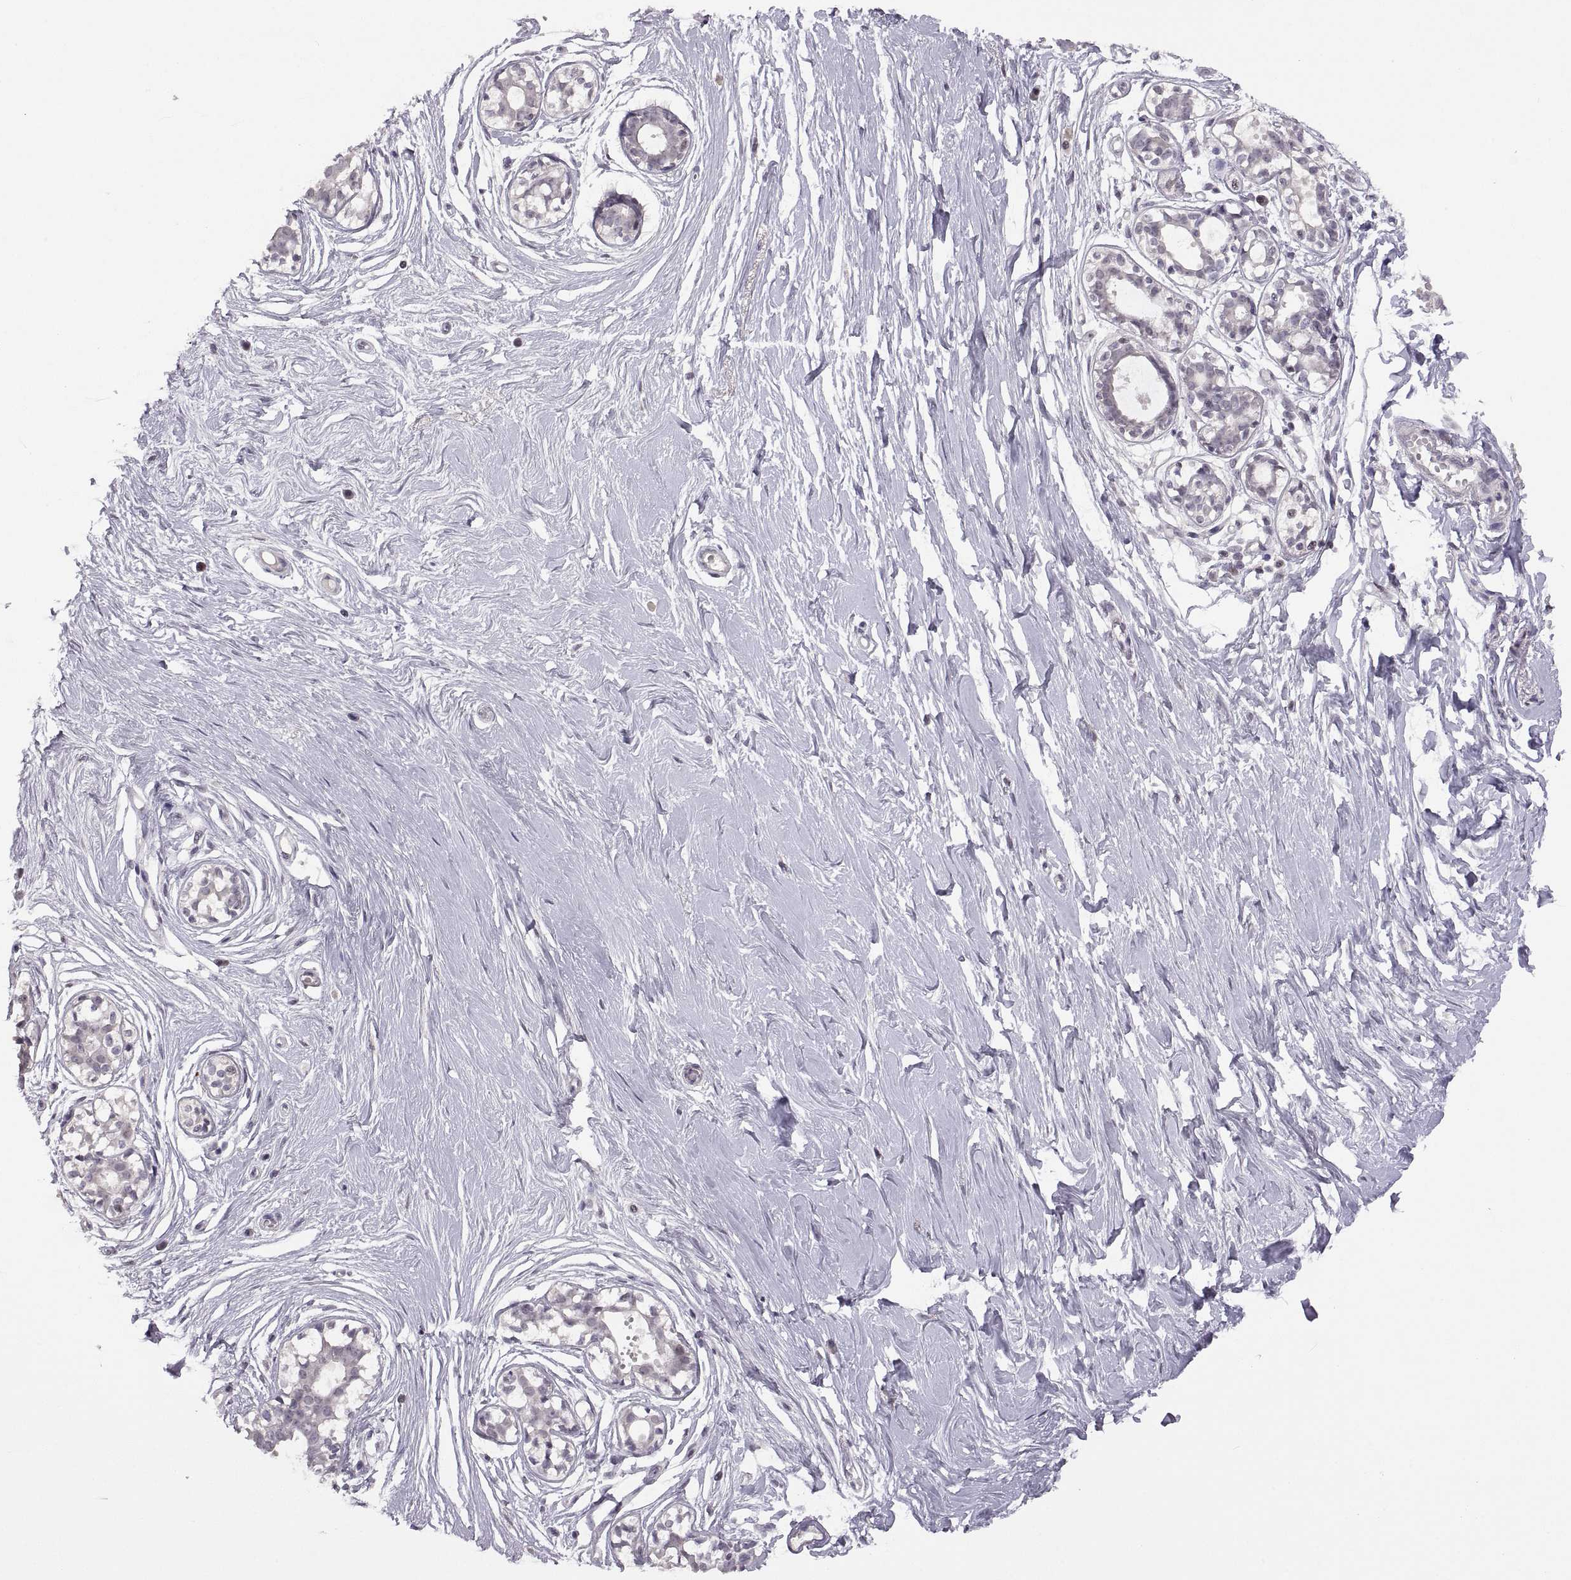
{"staining": {"intensity": "negative", "quantity": "none", "location": "none"}, "tissue": "breast", "cell_type": "Adipocytes", "image_type": "normal", "snomed": [{"axis": "morphology", "description": "Normal tissue, NOS"}, {"axis": "topography", "description": "Breast"}], "caption": "Breast stained for a protein using immunohistochemistry exhibits no expression adipocytes.", "gene": "NEK2", "patient": {"sex": "female", "age": 49}}